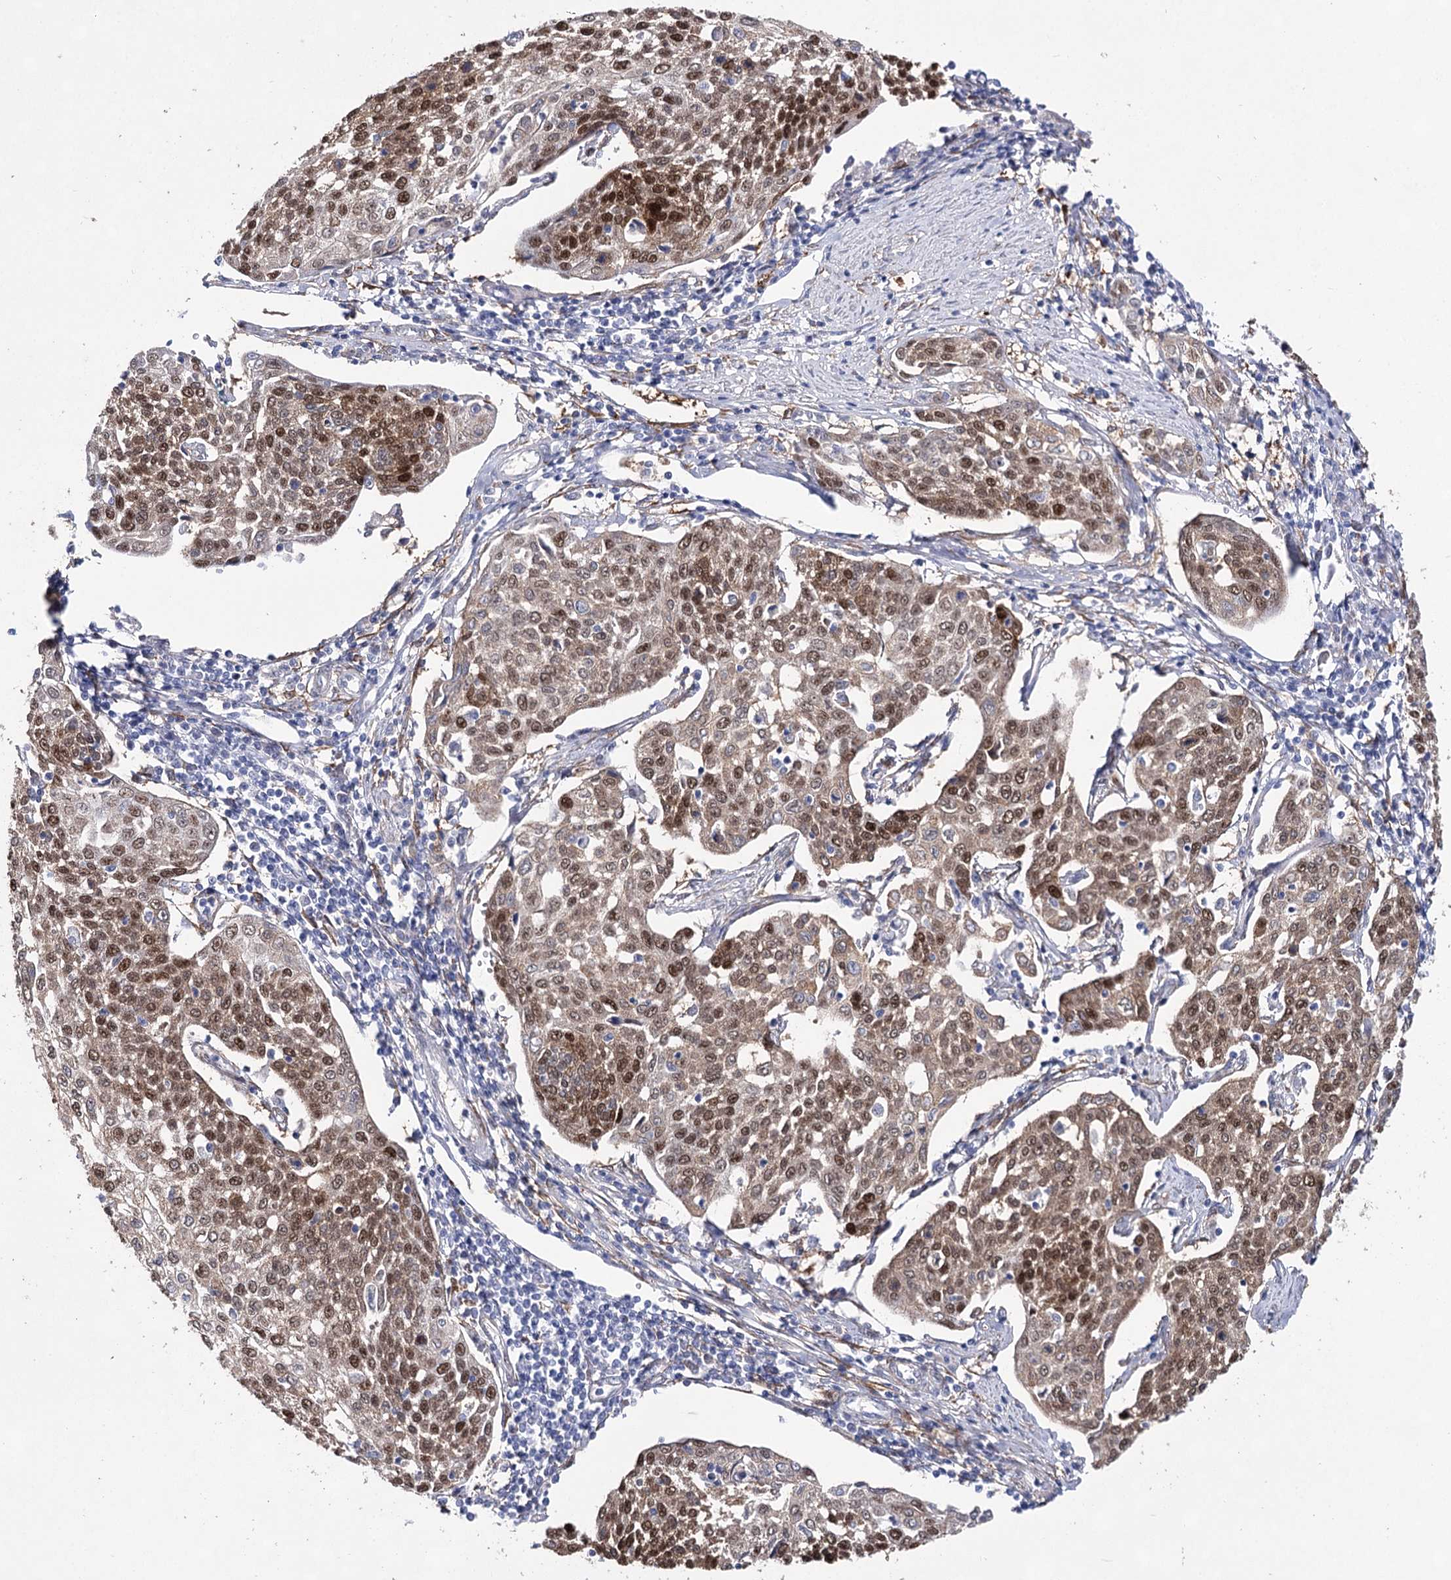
{"staining": {"intensity": "moderate", "quantity": ">75%", "location": "cytoplasmic/membranous,nuclear"}, "tissue": "cervical cancer", "cell_type": "Tumor cells", "image_type": "cancer", "snomed": [{"axis": "morphology", "description": "Squamous cell carcinoma, NOS"}, {"axis": "topography", "description": "Cervix"}], "caption": "This image reveals immunohistochemistry staining of human cervical cancer (squamous cell carcinoma), with medium moderate cytoplasmic/membranous and nuclear expression in about >75% of tumor cells.", "gene": "UGDH", "patient": {"sex": "female", "age": 34}}